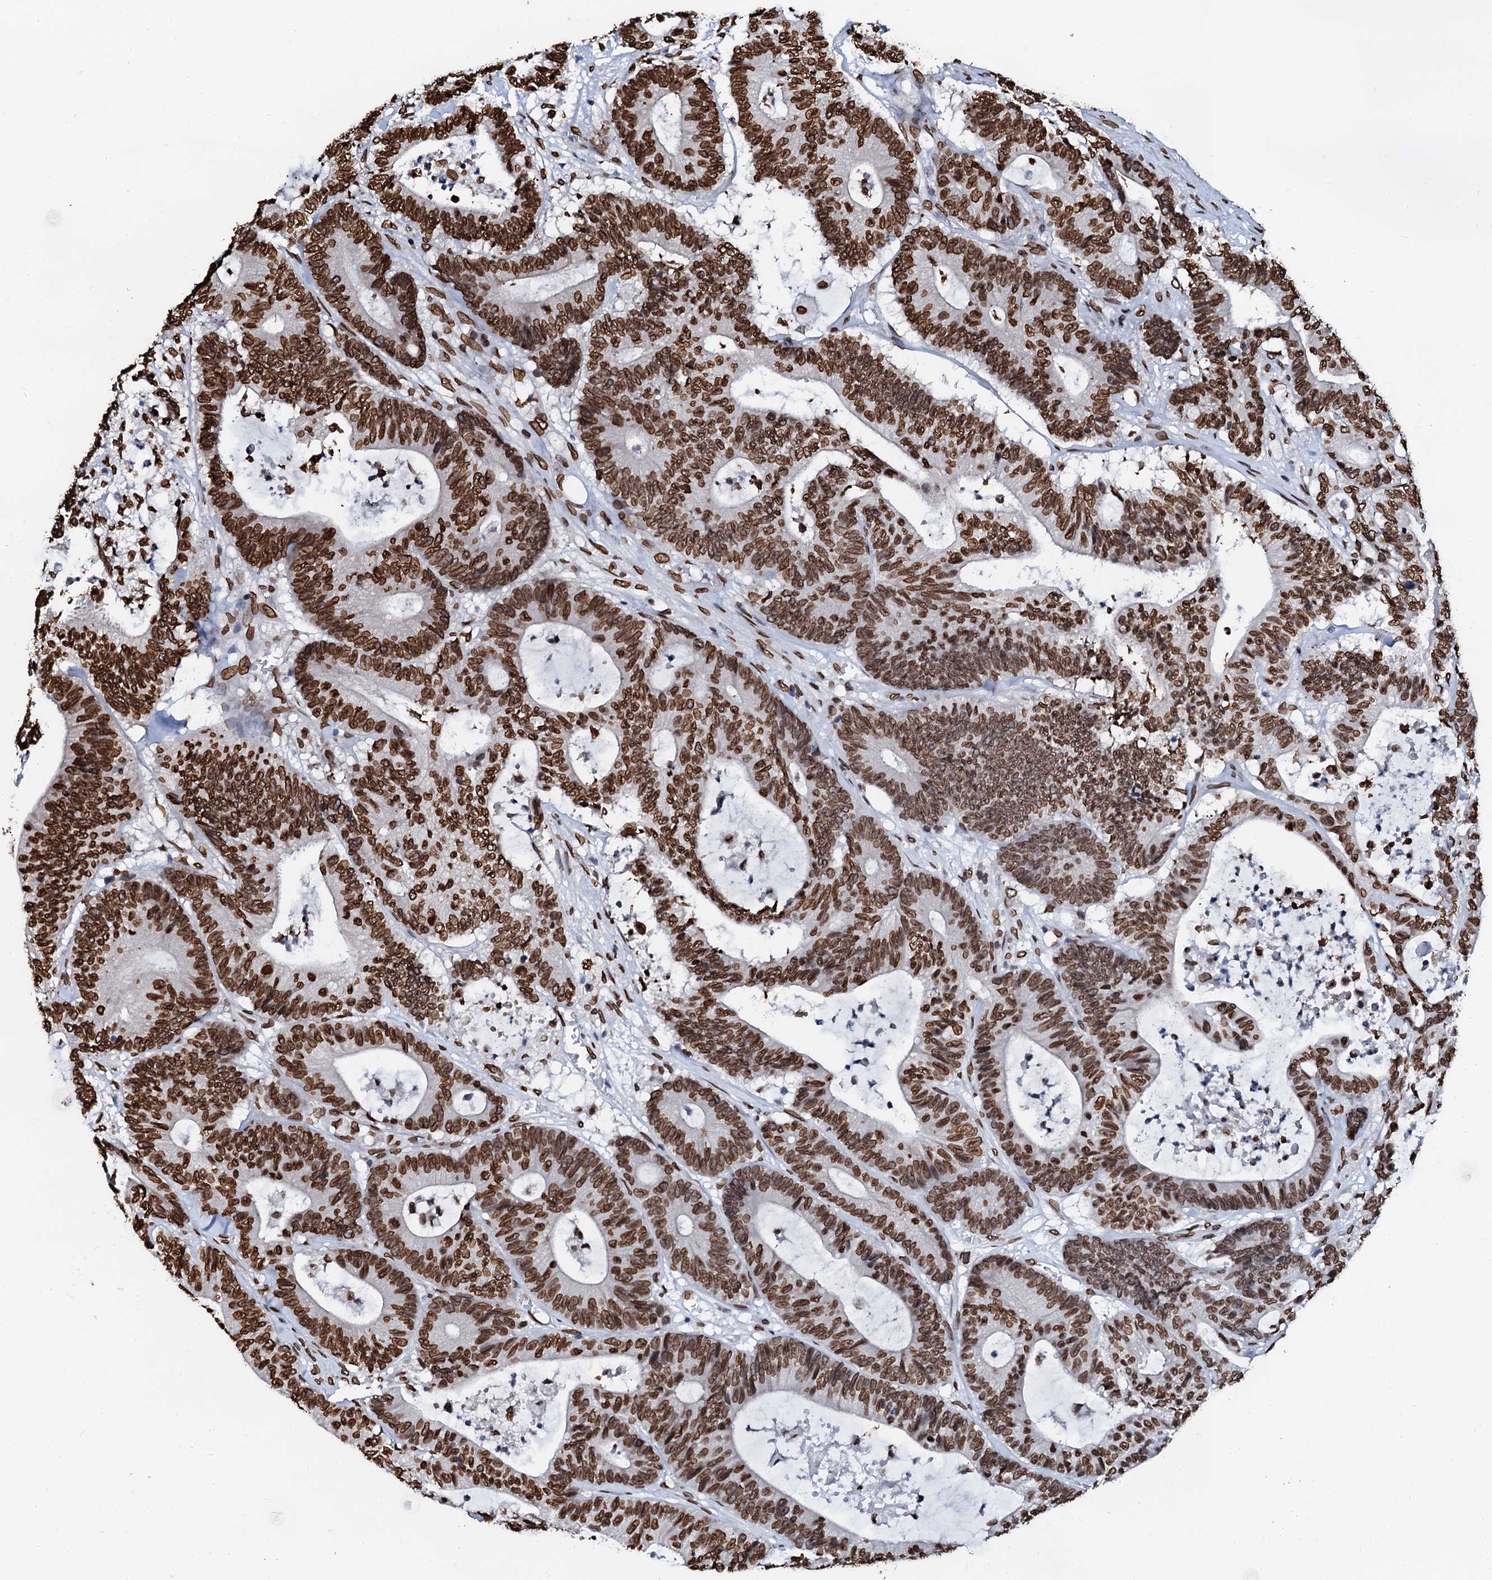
{"staining": {"intensity": "strong", "quantity": ">75%", "location": "nuclear"}, "tissue": "colorectal cancer", "cell_type": "Tumor cells", "image_type": "cancer", "snomed": [{"axis": "morphology", "description": "Adenocarcinoma, NOS"}, {"axis": "topography", "description": "Colon"}], "caption": "The histopathology image exhibits a brown stain indicating the presence of a protein in the nuclear of tumor cells in colorectal cancer (adenocarcinoma).", "gene": "KATNAL2", "patient": {"sex": "female", "age": 84}}